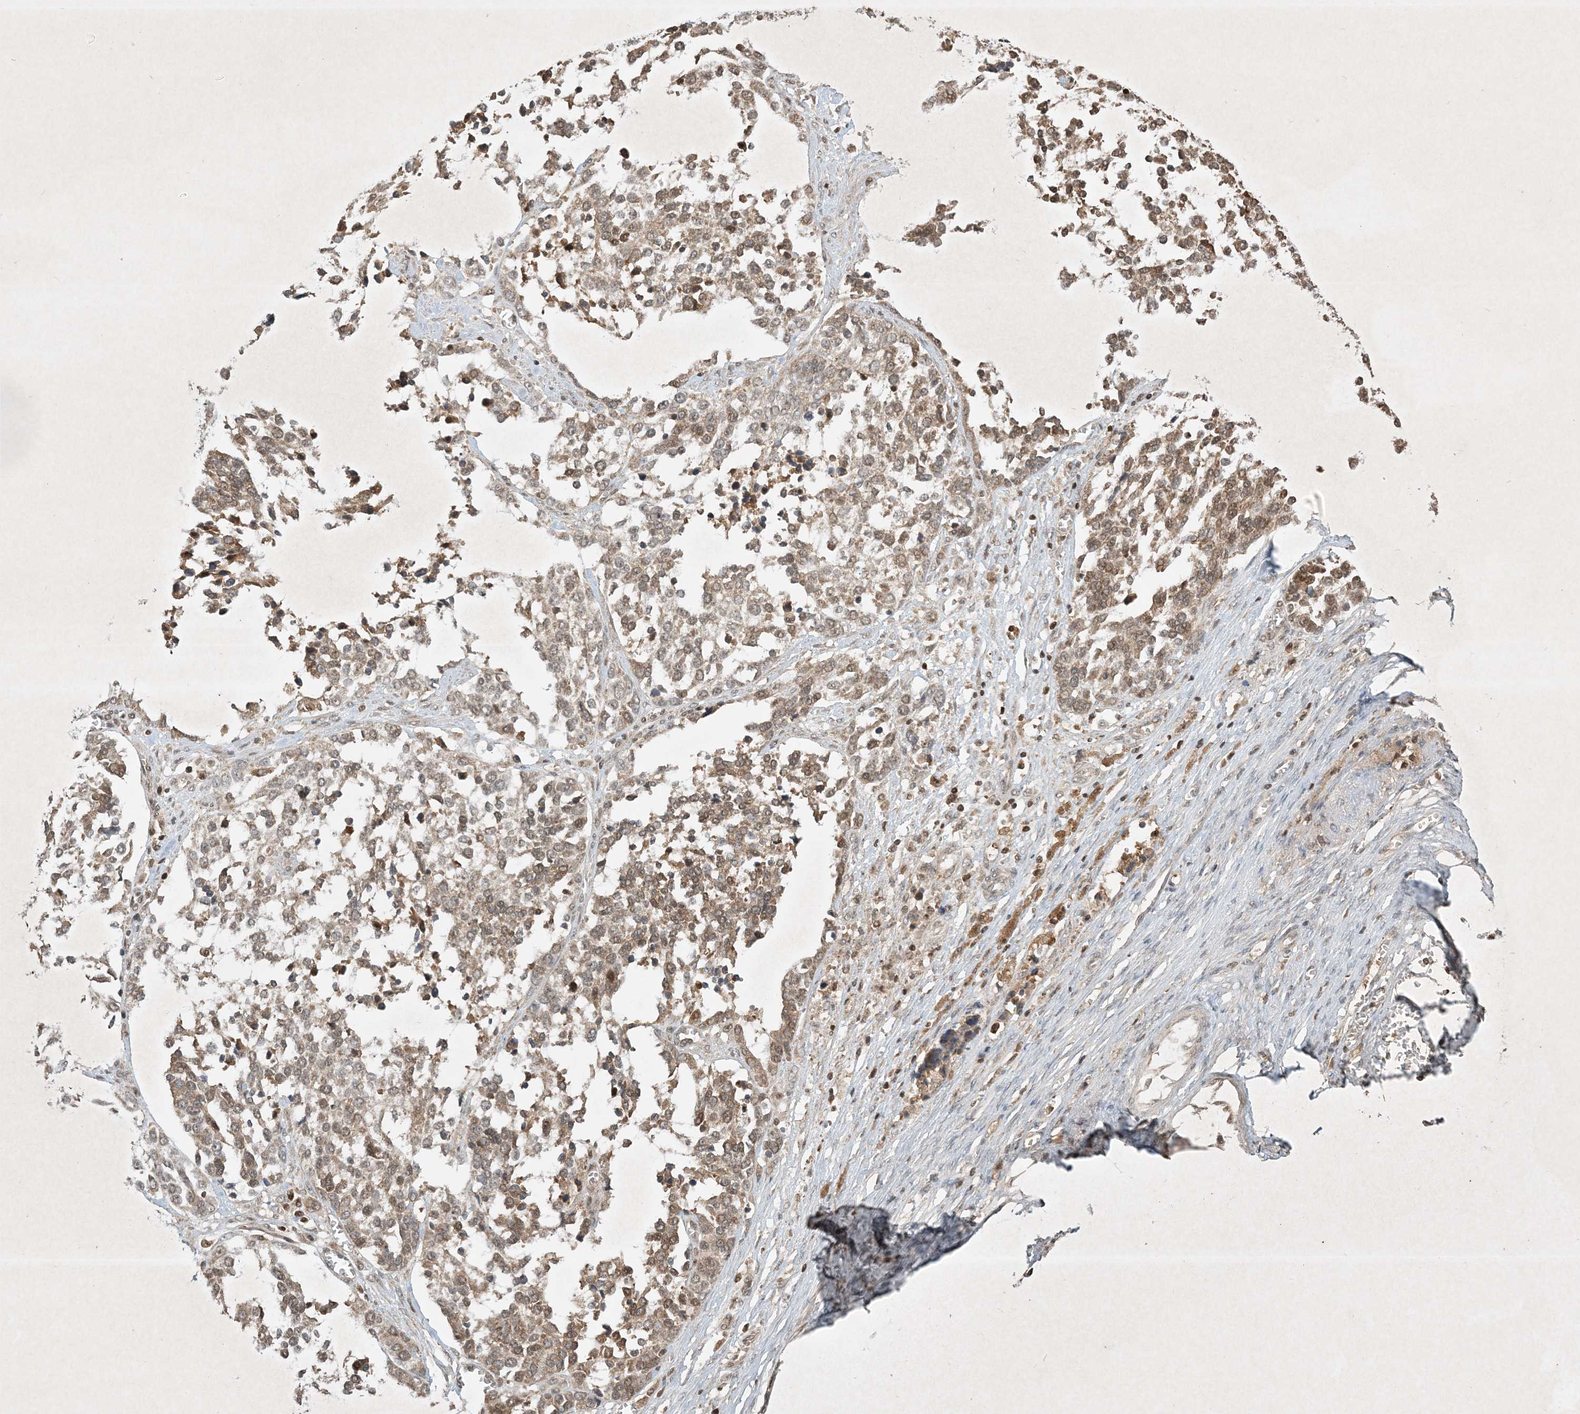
{"staining": {"intensity": "weak", "quantity": ">75%", "location": "cytoplasmic/membranous"}, "tissue": "ovarian cancer", "cell_type": "Tumor cells", "image_type": "cancer", "snomed": [{"axis": "morphology", "description": "Cystadenocarcinoma, serous, NOS"}, {"axis": "topography", "description": "Ovary"}], "caption": "Weak cytoplasmic/membranous protein positivity is present in about >75% of tumor cells in ovarian serous cystadenocarcinoma. (DAB IHC, brown staining for protein, blue staining for nuclei).", "gene": "PLTP", "patient": {"sex": "female", "age": 44}}